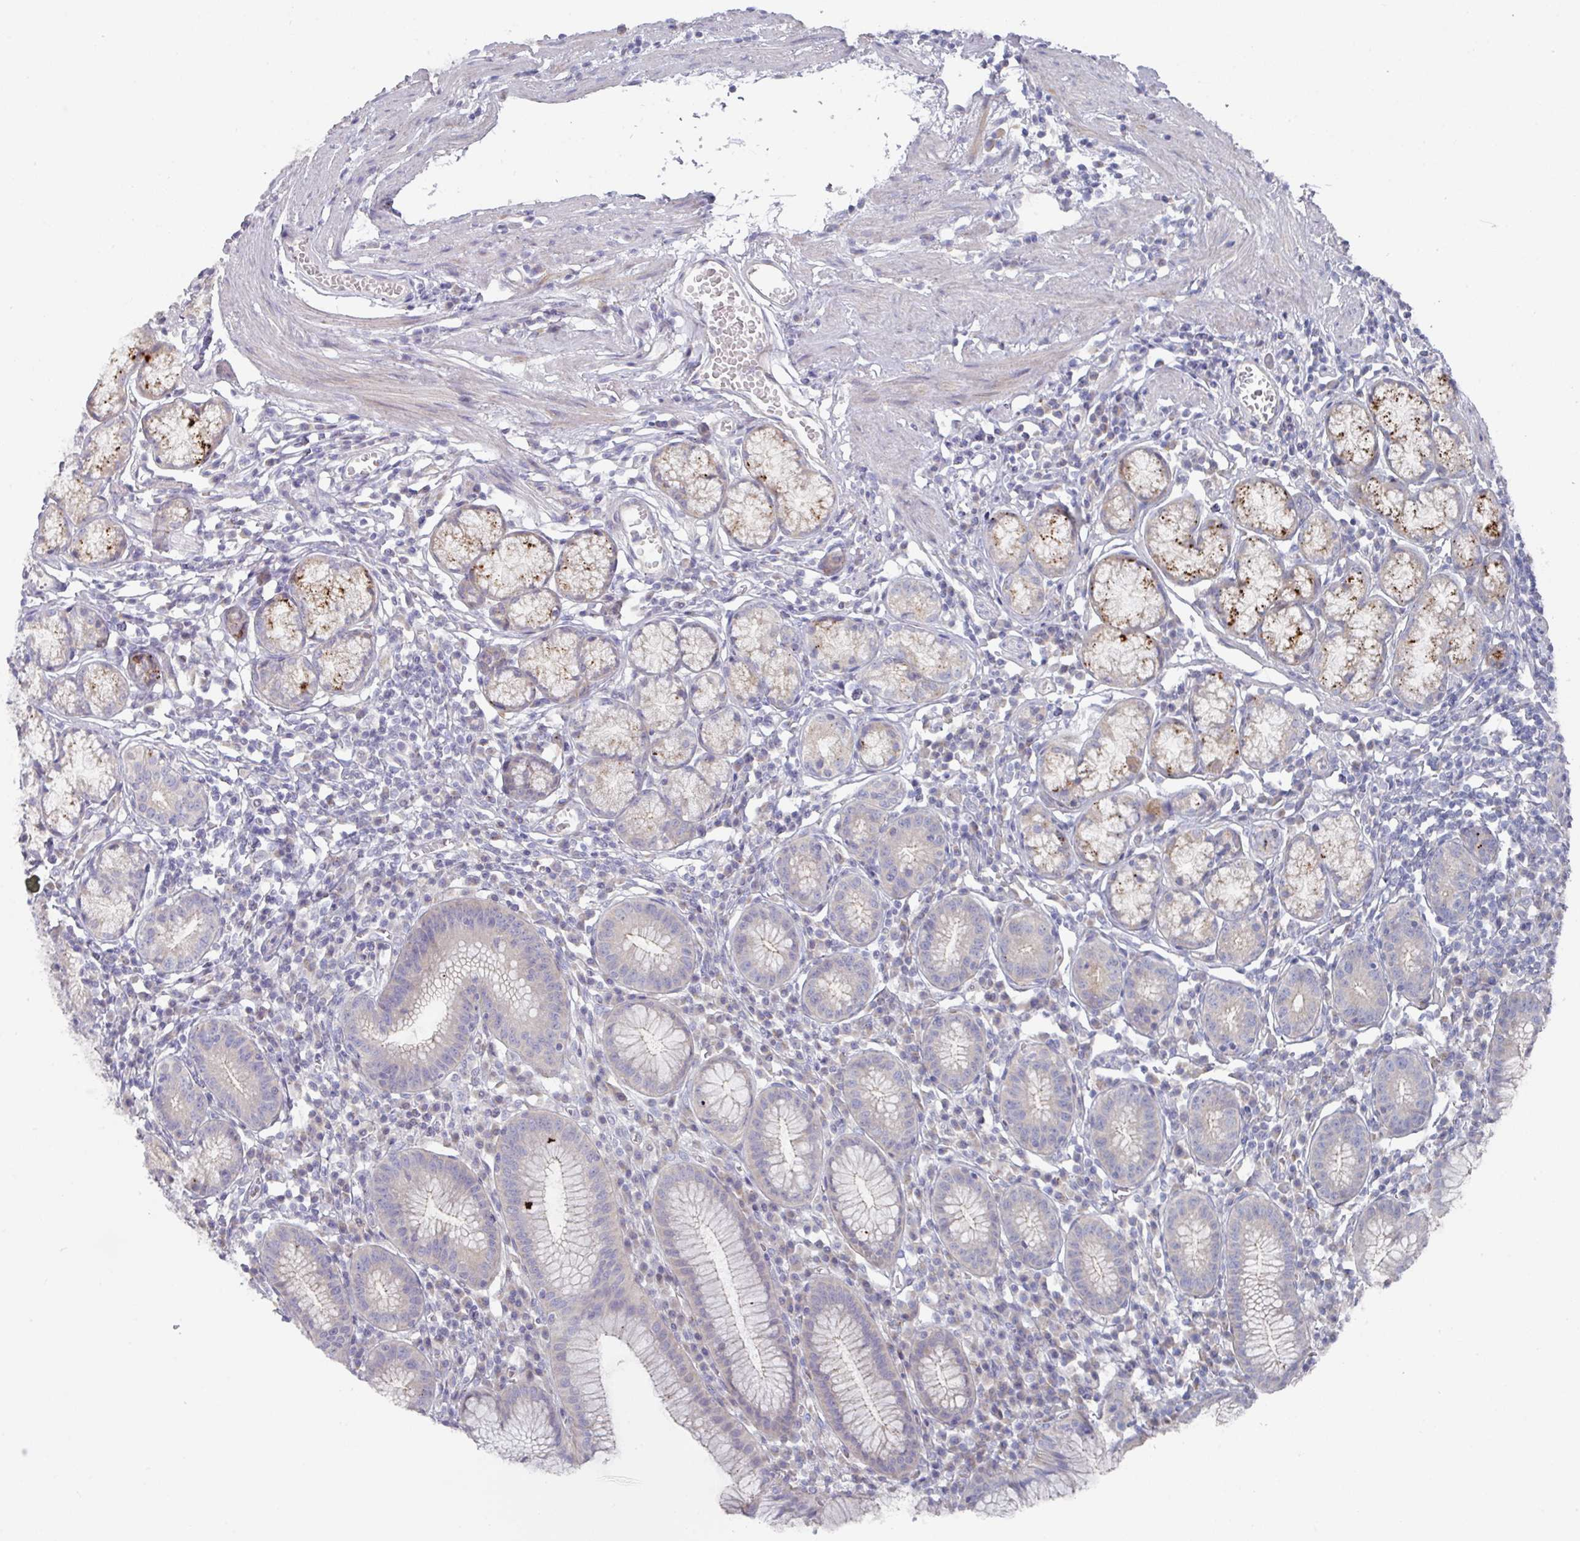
{"staining": {"intensity": "moderate", "quantity": "25%-75%", "location": "cytoplasmic/membranous"}, "tissue": "stomach", "cell_type": "Glandular cells", "image_type": "normal", "snomed": [{"axis": "morphology", "description": "Normal tissue, NOS"}, {"axis": "topography", "description": "Stomach"}], "caption": "This is an image of IHC staining of unremarkable stomach, which shows moderate staining in the cytoplasmic/membranous of glandular cells.", "gene": "NT5C1A", "patient": {"sex": "male", "age": 55}}